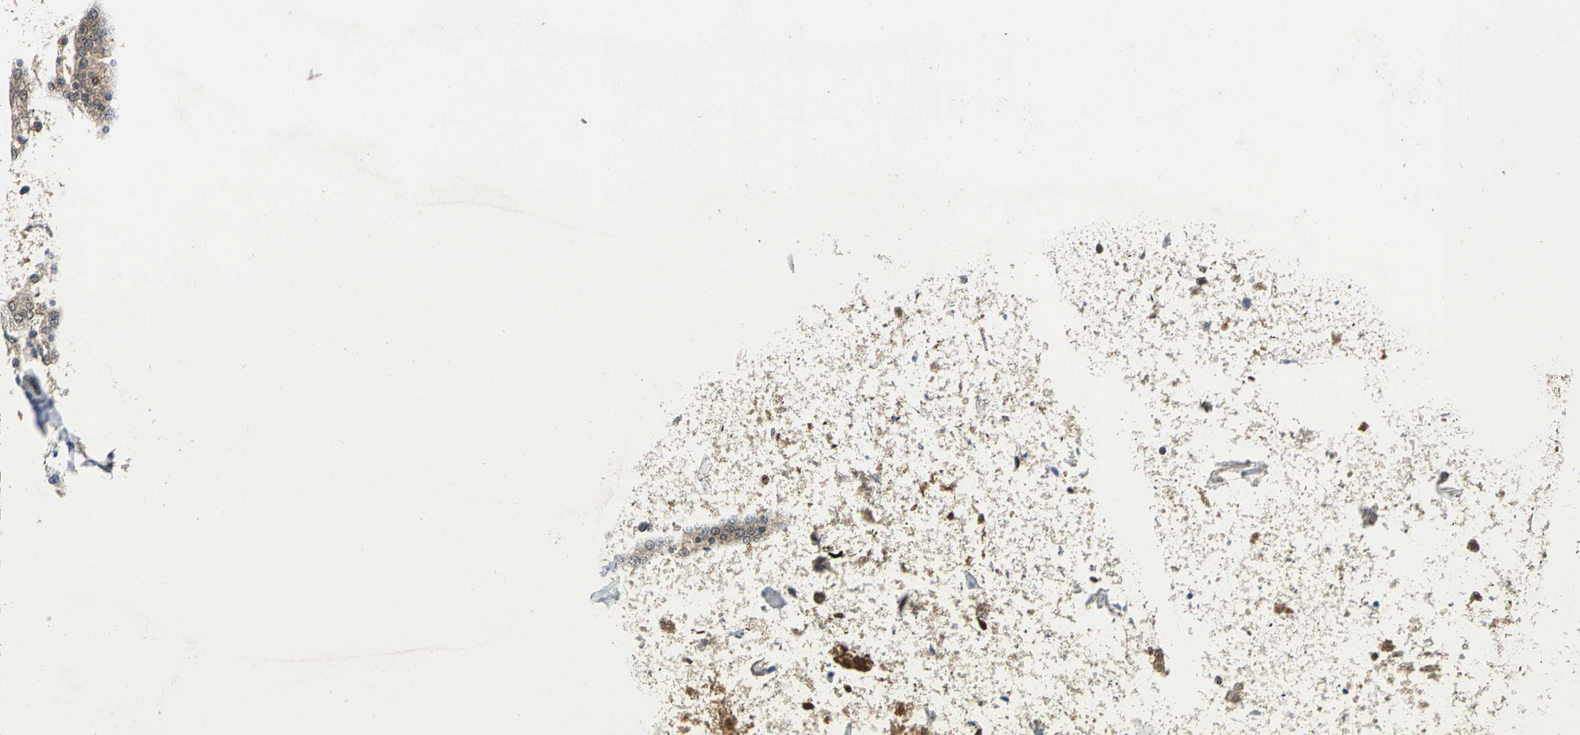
{"staining": {"intensity": "moderate", "quantity": ">75%", "location": "cytoplasmic/membranous"}, "tissue": "prostate cancer", "cell_type": "Tumor cells", "image_type": "cancer", "snomed": [{"axis": "morphology", "description": "Adenocarcinoma, High grade"}, {"axis": "topography", "description": "Prostate"}], "caption": "Prostate cancer (high-grade adenocarcinoma) was stained to show a protein in brown. There is medium levels of moderate cytoplasmic/membranous staining in approximately >75% of tumor cells. (Stains: DAB in brown, nuclei in blue, Microscopy: brightfield microscopy at high magnification).", "gene": "PGM3", "patient": {"sex": "male", "age": 64}}